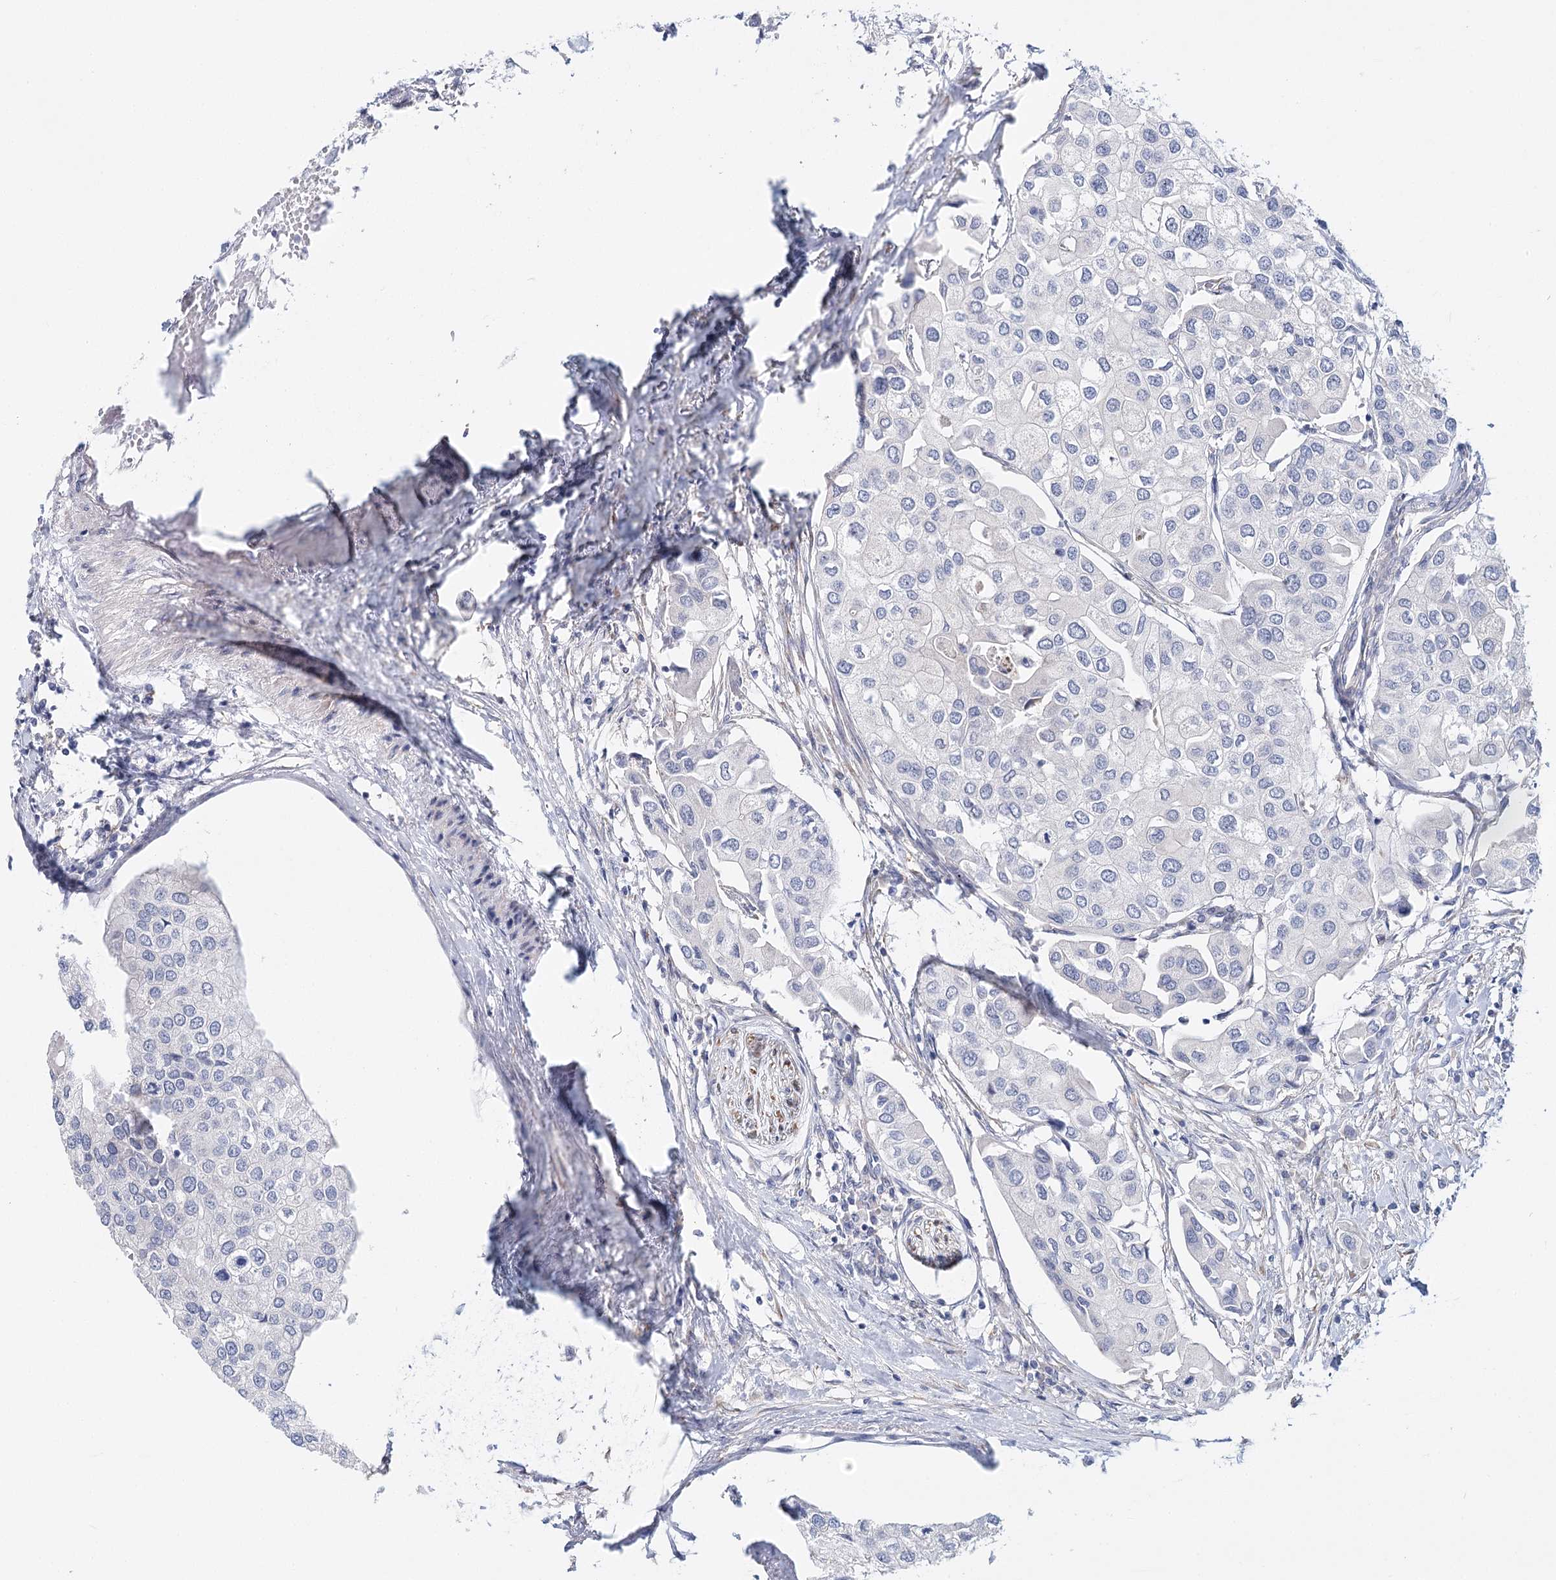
{"staining": {"intensity": "negative", "quantity": "none", "location": "none"}, "tissue": "urothelial cancer", "cell_type": "Tumor cells", "image_type": "cancer", "snomed": [{"axis": "morphology", "description": "Urothelial carcinoma, High grade"}, {"axis": "topography", "description": "Urinary bladder"}], "caption": "This image is of urothelial cancer stained with IHC to label a protein in brown with the nuclei are counter-stained blue. There is no staining in tumor cells. (DAB immunohistochemistry visualized using brightfield microscopy, high magnification).", "gene": "TEX12", "patient": {"sex": "male", "age": 64}}